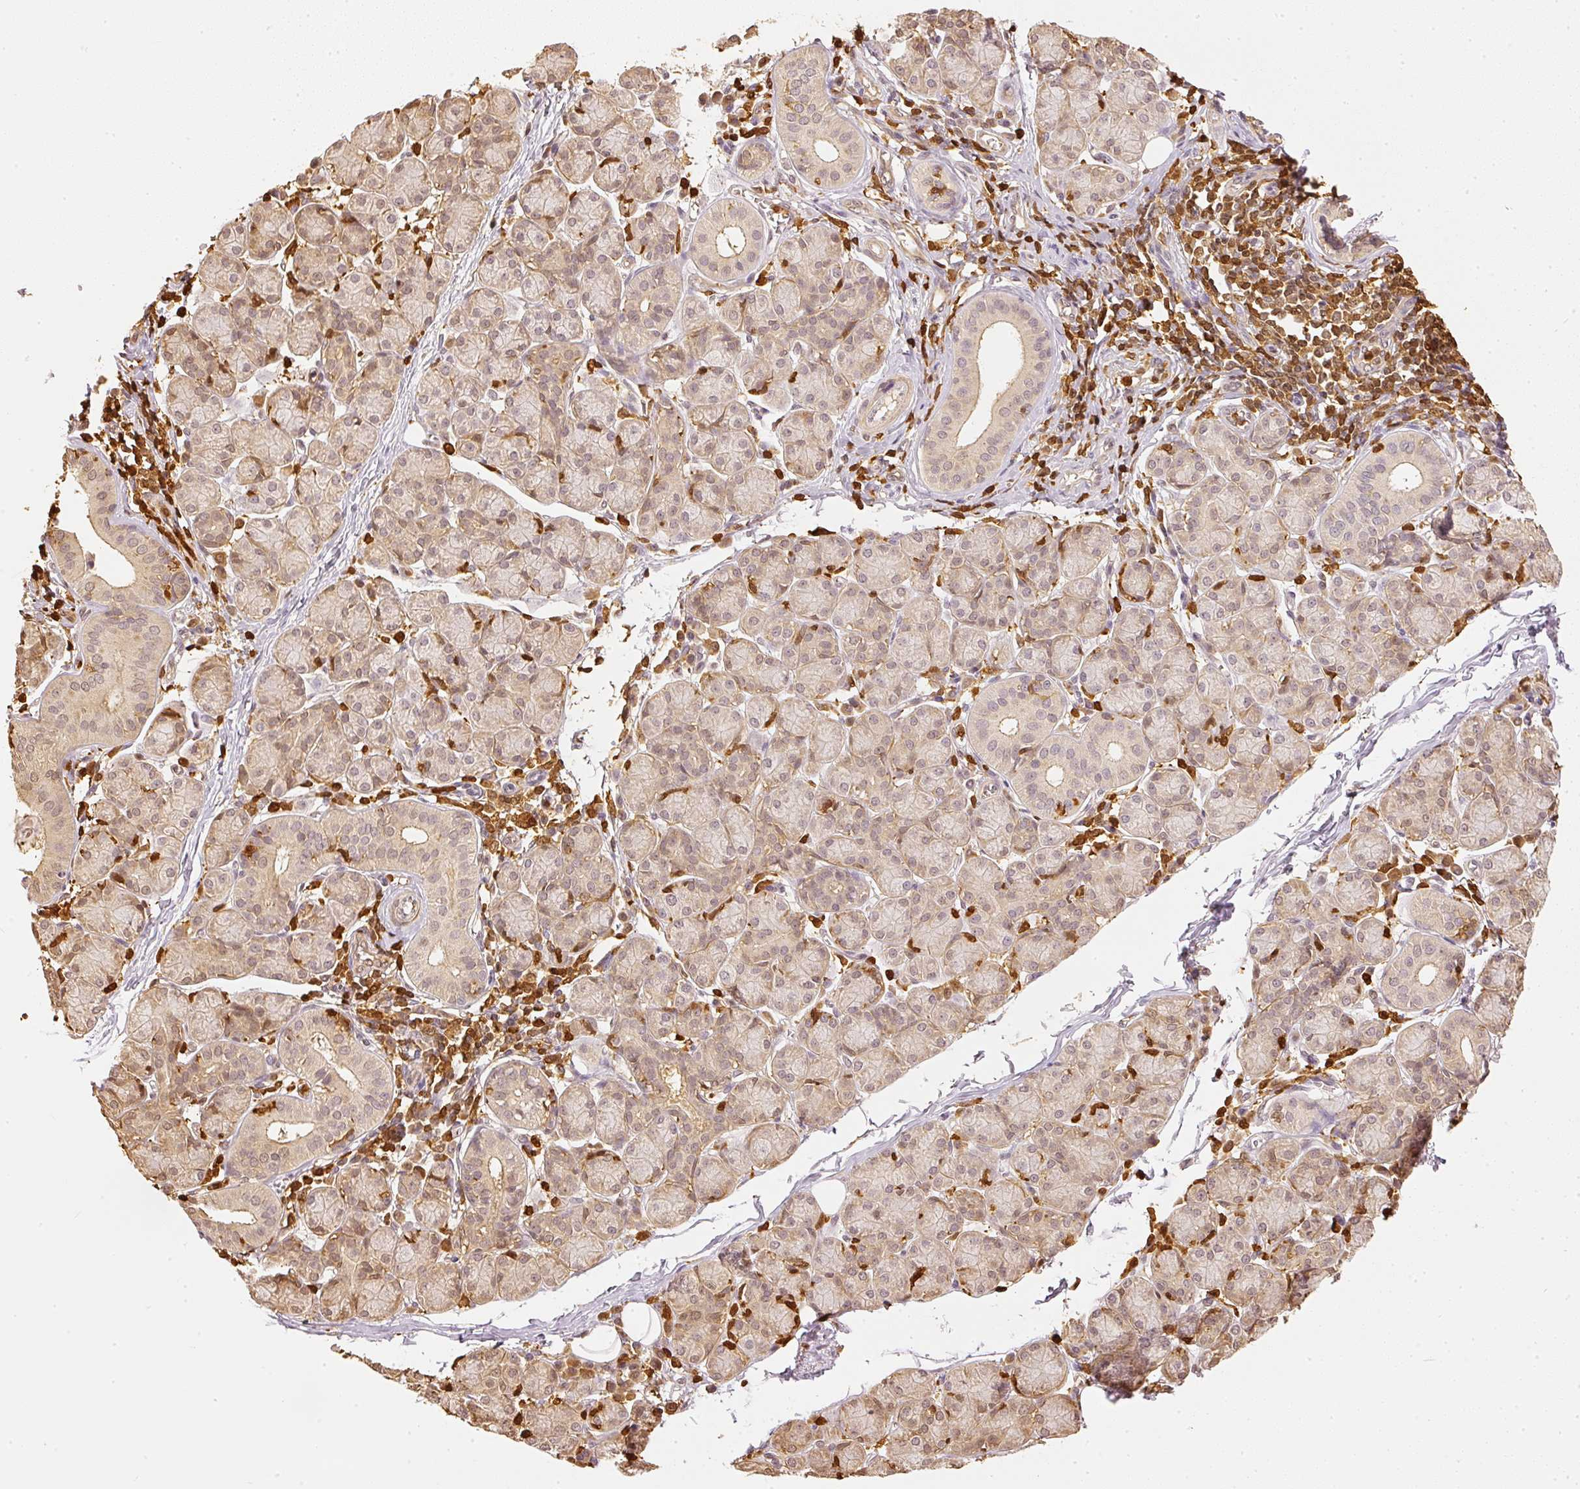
{"staining": {"intensity": "weak", "quantity": "25%-75%", "location": "cytoplasmic/membranous,nuclear"}, "tissue": "salivary gland", "cell_type": "Glandular cells", "image_type": "normal", "snomed": [{"axis": "morphology", "description": "Normal tissue, NOS"}, {"axis": "morphology", "description": "Inflammation, NOS"}, {"axis": "topography", "description": "Lymph node"}, {"axis": "topography", "description": "Salivary gland"}], "caption": "A brown stain highlights weak cytoplasmic/membranous,nuclear expression of a protein in glandular cells of unremarkable human salivary gland. (DAB IHC with brightfield microscopy, high magnification).", "gene": "PFN1", "patient": {"sex": "male", "age": 3}}